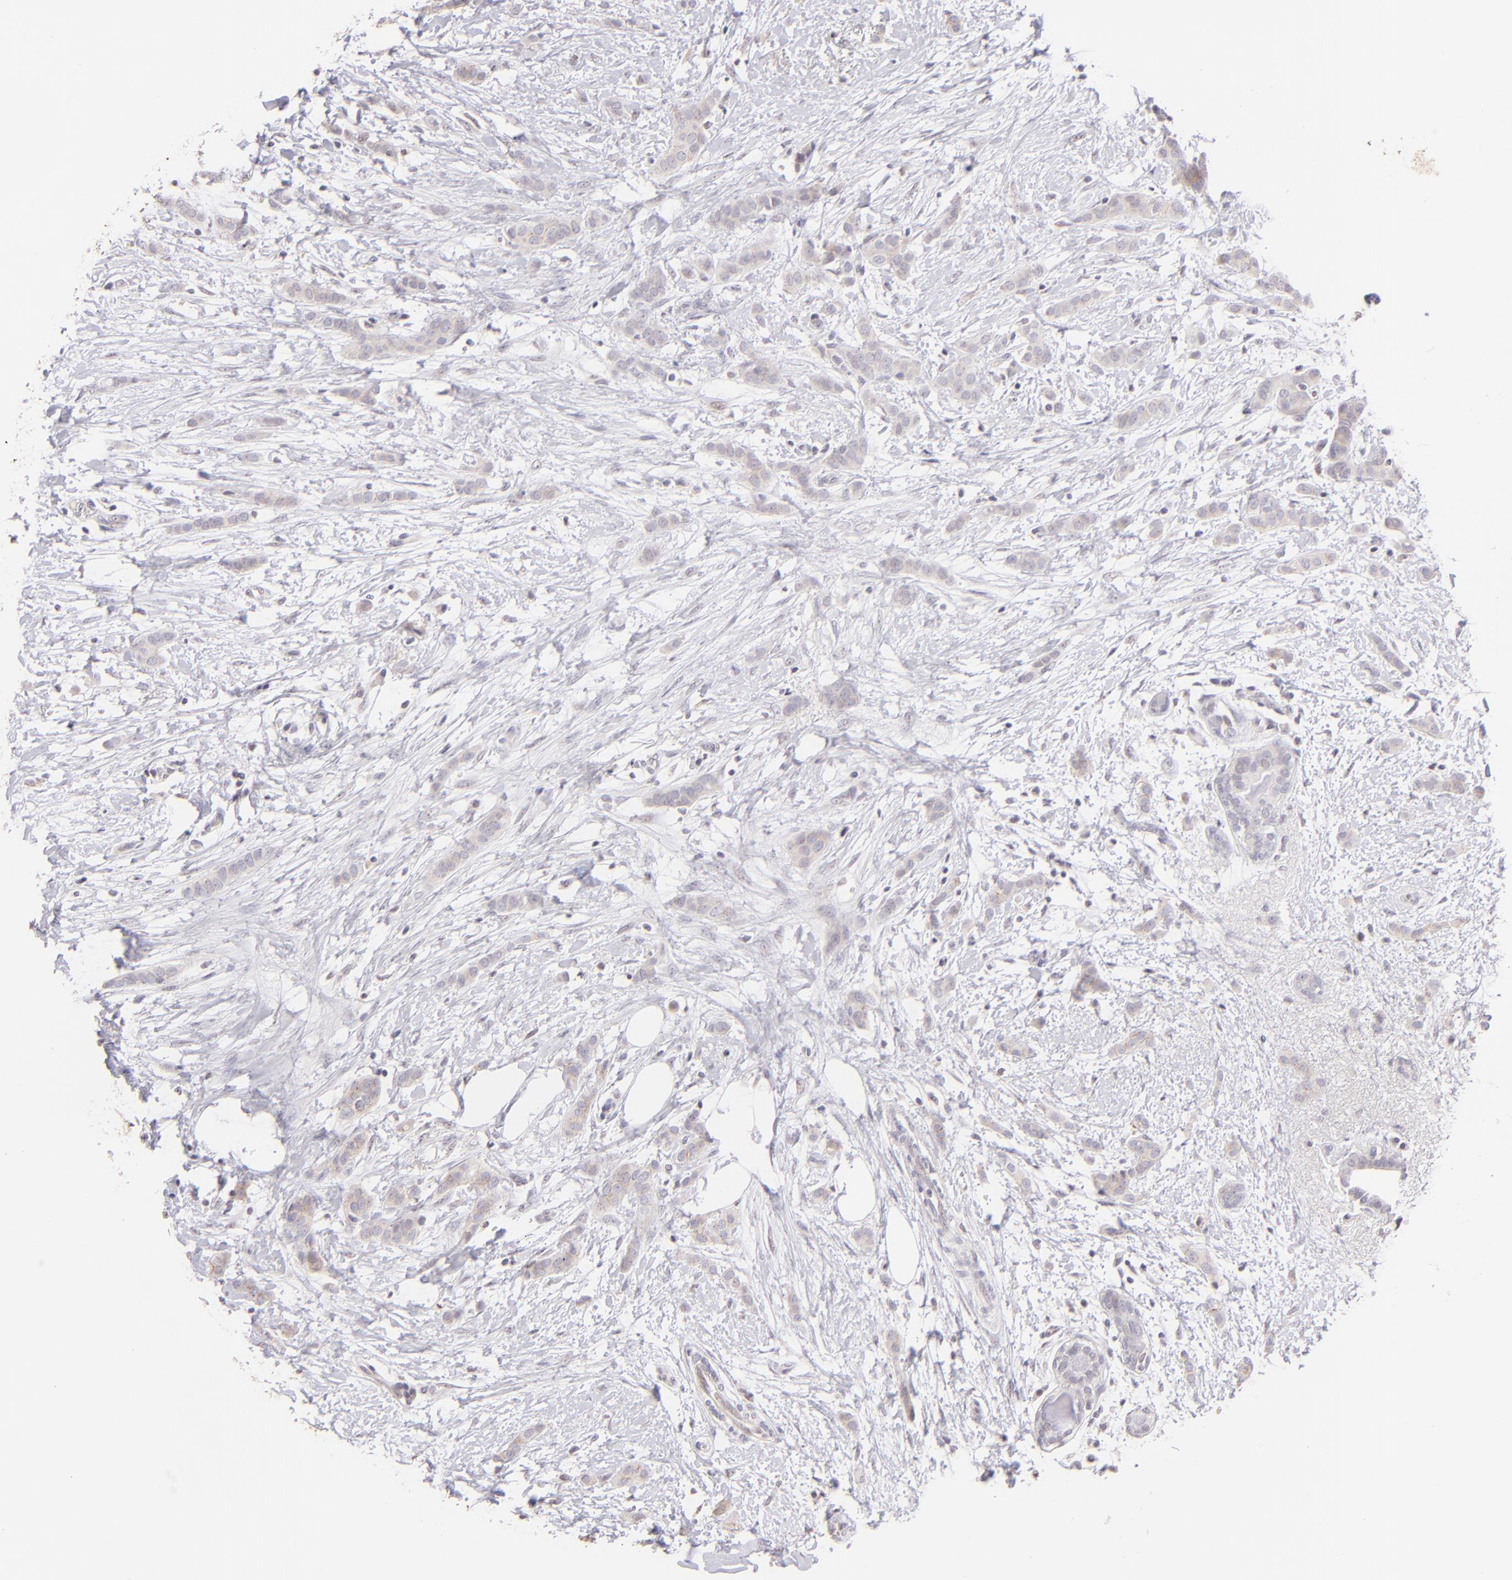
{"staining": {"intensity": "negative", "quantity": "none", "location": "none"}, "tissue": "breast cancer", "cell_type": "Tumor cells", "image_type": "cancer", "snomed": [{"axis": "morphology", "description": "Lobular carcinoma"}, {"axis": "topography", "description": "Breast"}], "caption": "Tumor cells show no significant positivity in breast cancer (lobular carcinoma). (Stains: DAB immunohistochemistry with hematoxylin counter stain, Microscopy: brightfield microscopy at high magnification).", "gene": "MAGEA1", "patient": {"sex": "female", "age": 55}}